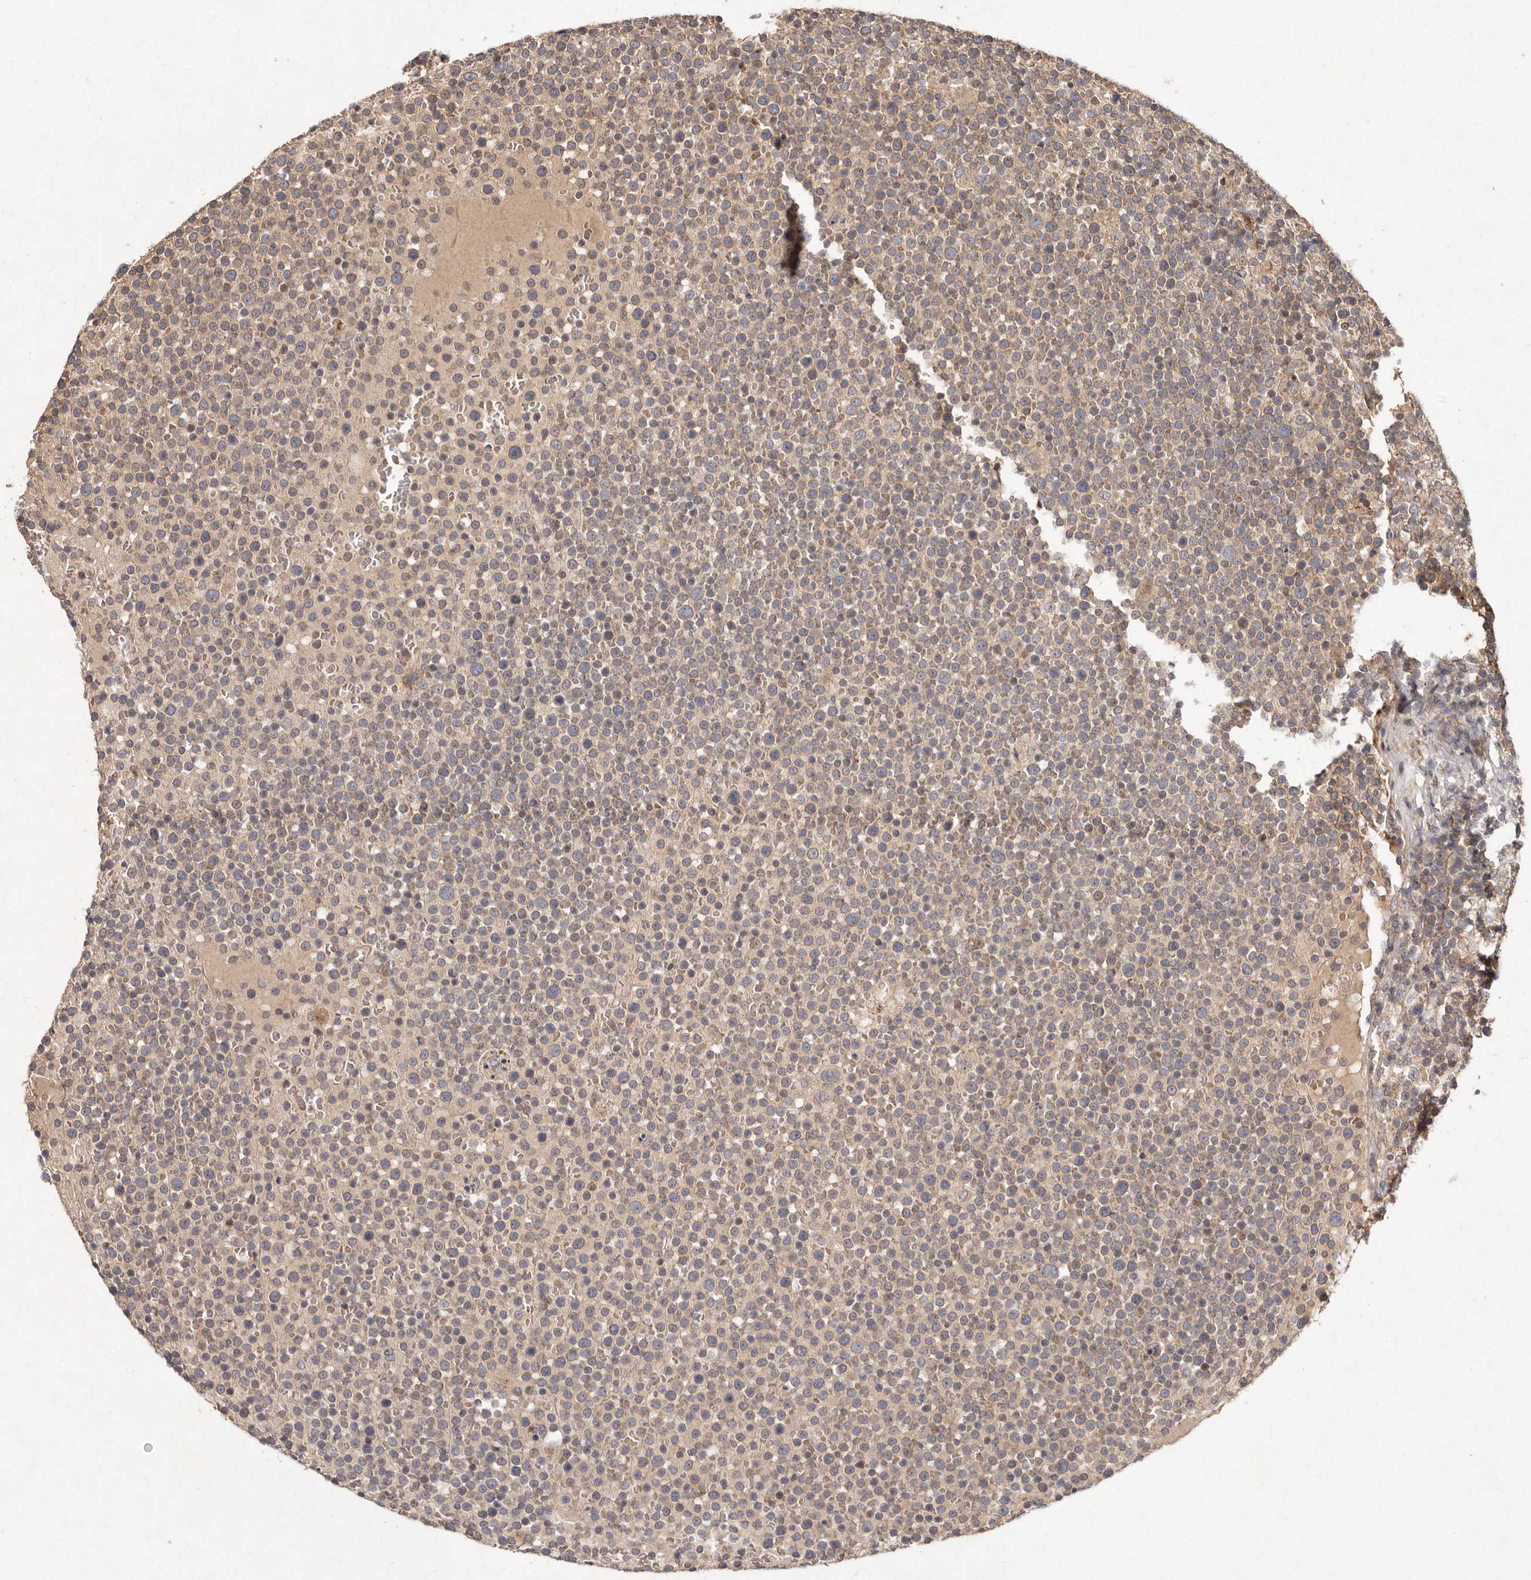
{"staining": {"intensity": "negative", "quantity": "none", "location": "none"}, "tissue": "lymphoma", "cell_type": "Tumor cells", "image_type": "cancer", "snomed": [{"axis": "morphology", "description": "Malignant lymphoma, non-Hodgkin's type, High grade"}, {"axis": "topography", "description": "Lymph node"}], "caption": "A high-resolution image shows IHC staining of high-grade malignant lymphoma, non-Hodgkin's type, which demonstrates no significant positivity in tumor cells.", "gene": "SEMA3A", "patient": {"sex": "male", "age": 61}}